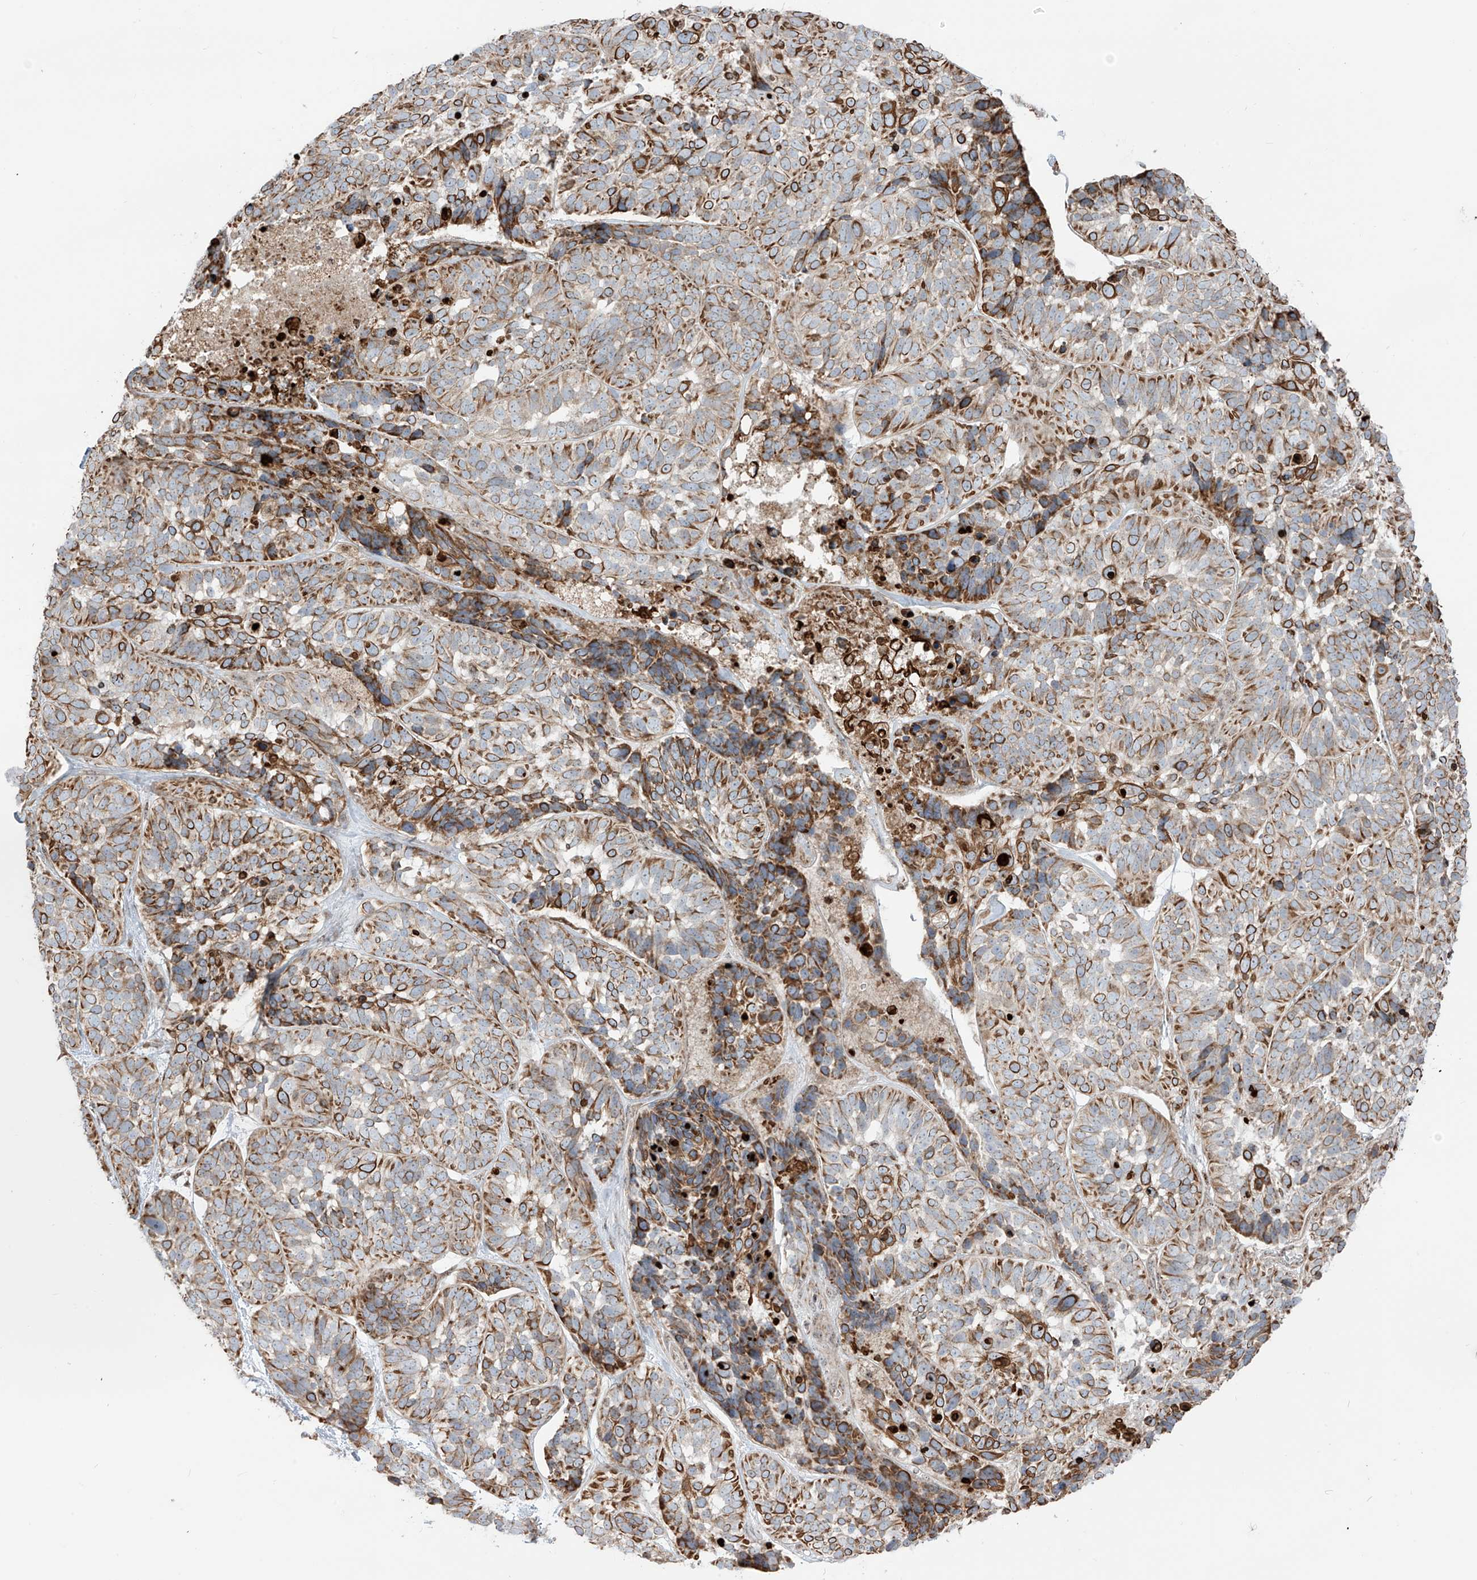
{"staining": {"intensity": "moderate", "quantity": ">75%", "location": "cytoplasmic/membranous"}, "tissue": "skin cancer", "cell_type": "Tumor cells", "image_type": "cancer", "snomed": [{"axis": "morphology", "description": "Basal cell carcinoma"}, {"axis": "topography", "description": "Skin"}], "caption": "There is medium levels of moderate cytoplasmic/membranous staining in tumor cells of skin basal cell carcinoma, as demonstrated by immunohistochemical staining (brown color).", "gene": "ZBTB8A", "patient": {"sex": "male", "age": 62}}